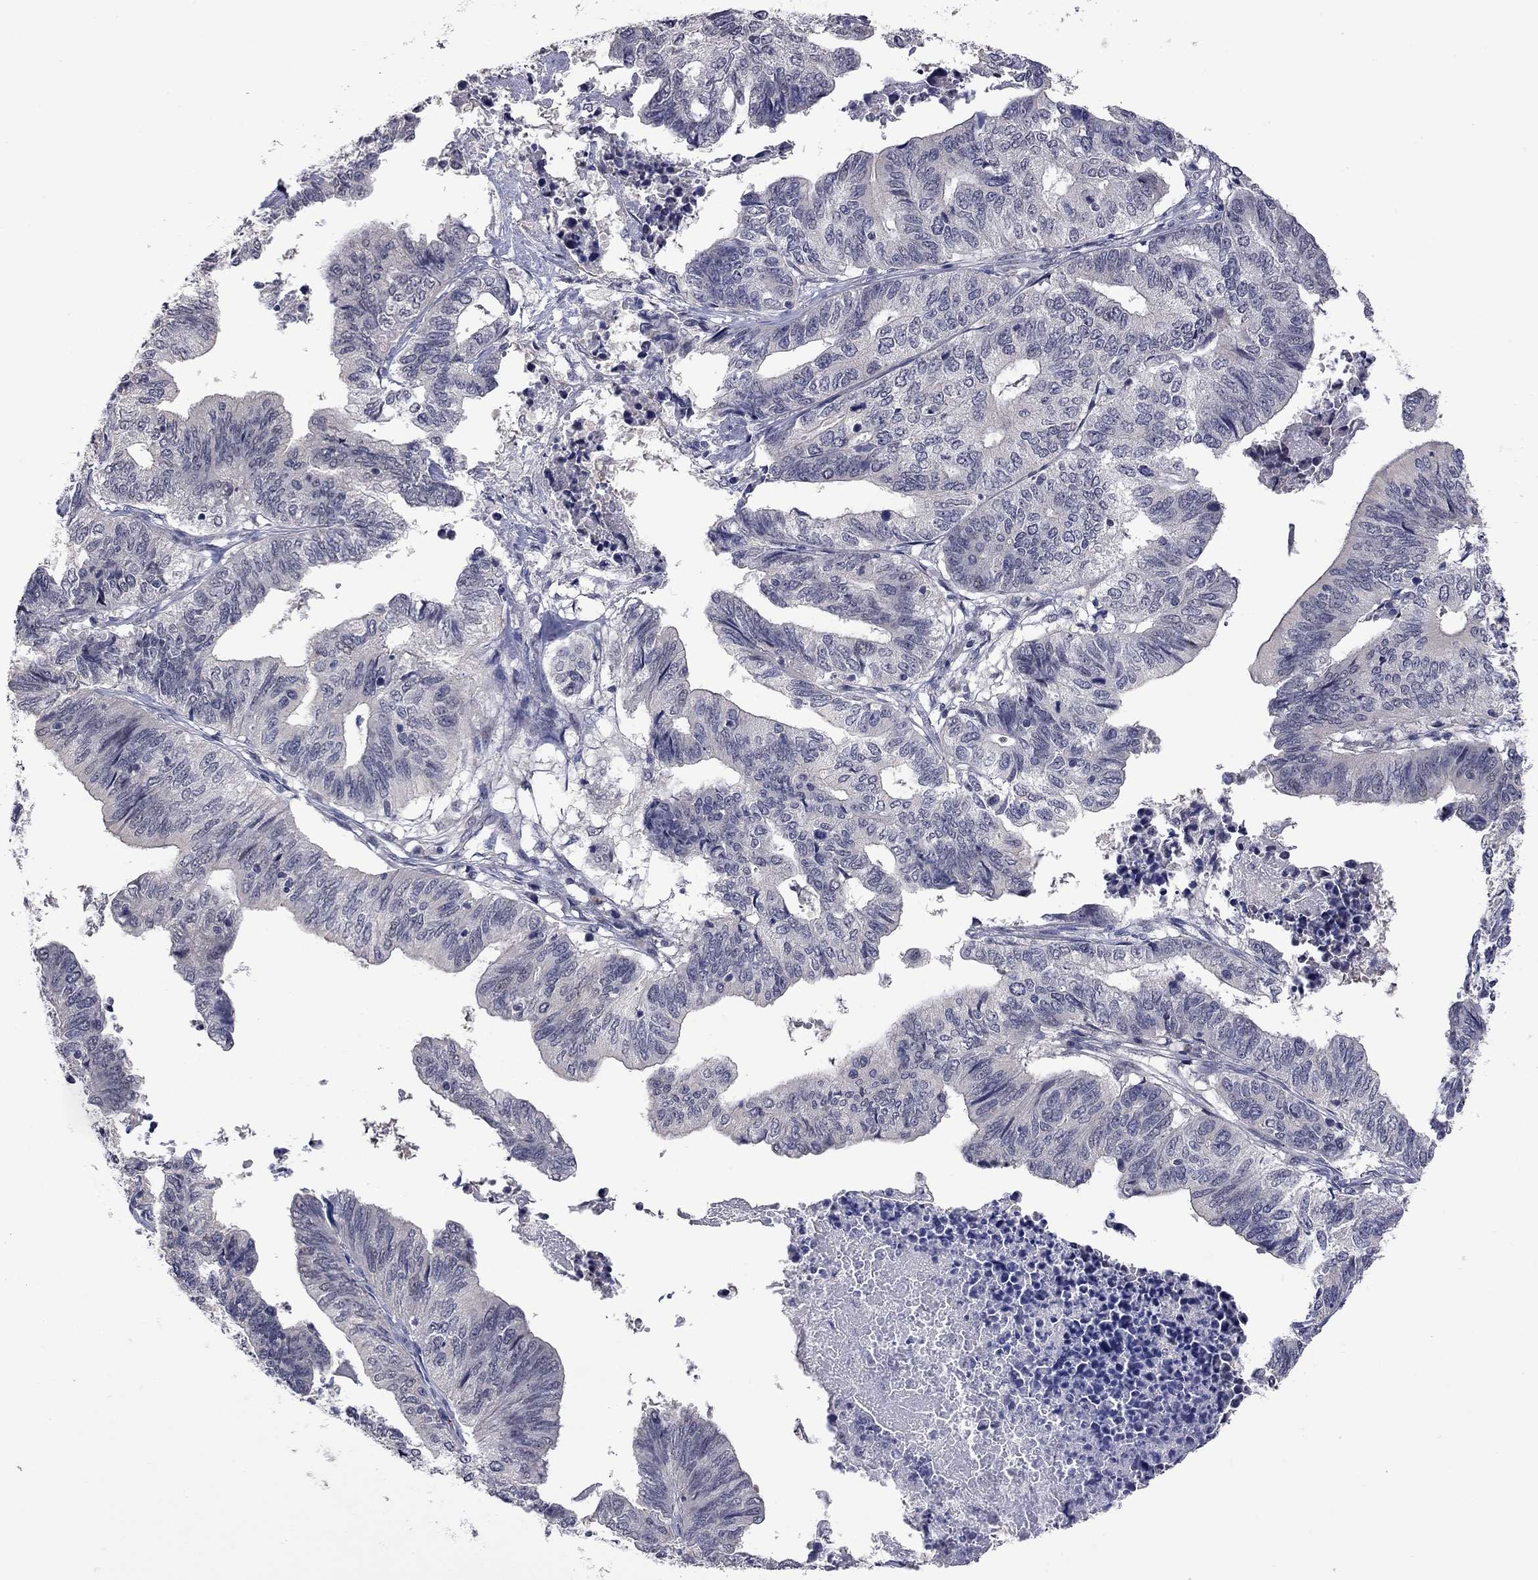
{"staining": {"intensity": "negative", "quantity": "none", "location": "none"}, "tissue": "stomach cancer", "cell_type": "Tumor cells", "image_type": "cancer", "snomed": [{"axis": "morphology", "description": "Adenocarcinoma, NOS"}, {"axis": "topography", "description": "Stomach, upper"}], "caption": "Human adenocarcinoma (stomach) stained for a protein using IHC reveals no positivity in tumor cells.", "gene": "FABP12", "patient": {"sex": "female", "age": 67}}